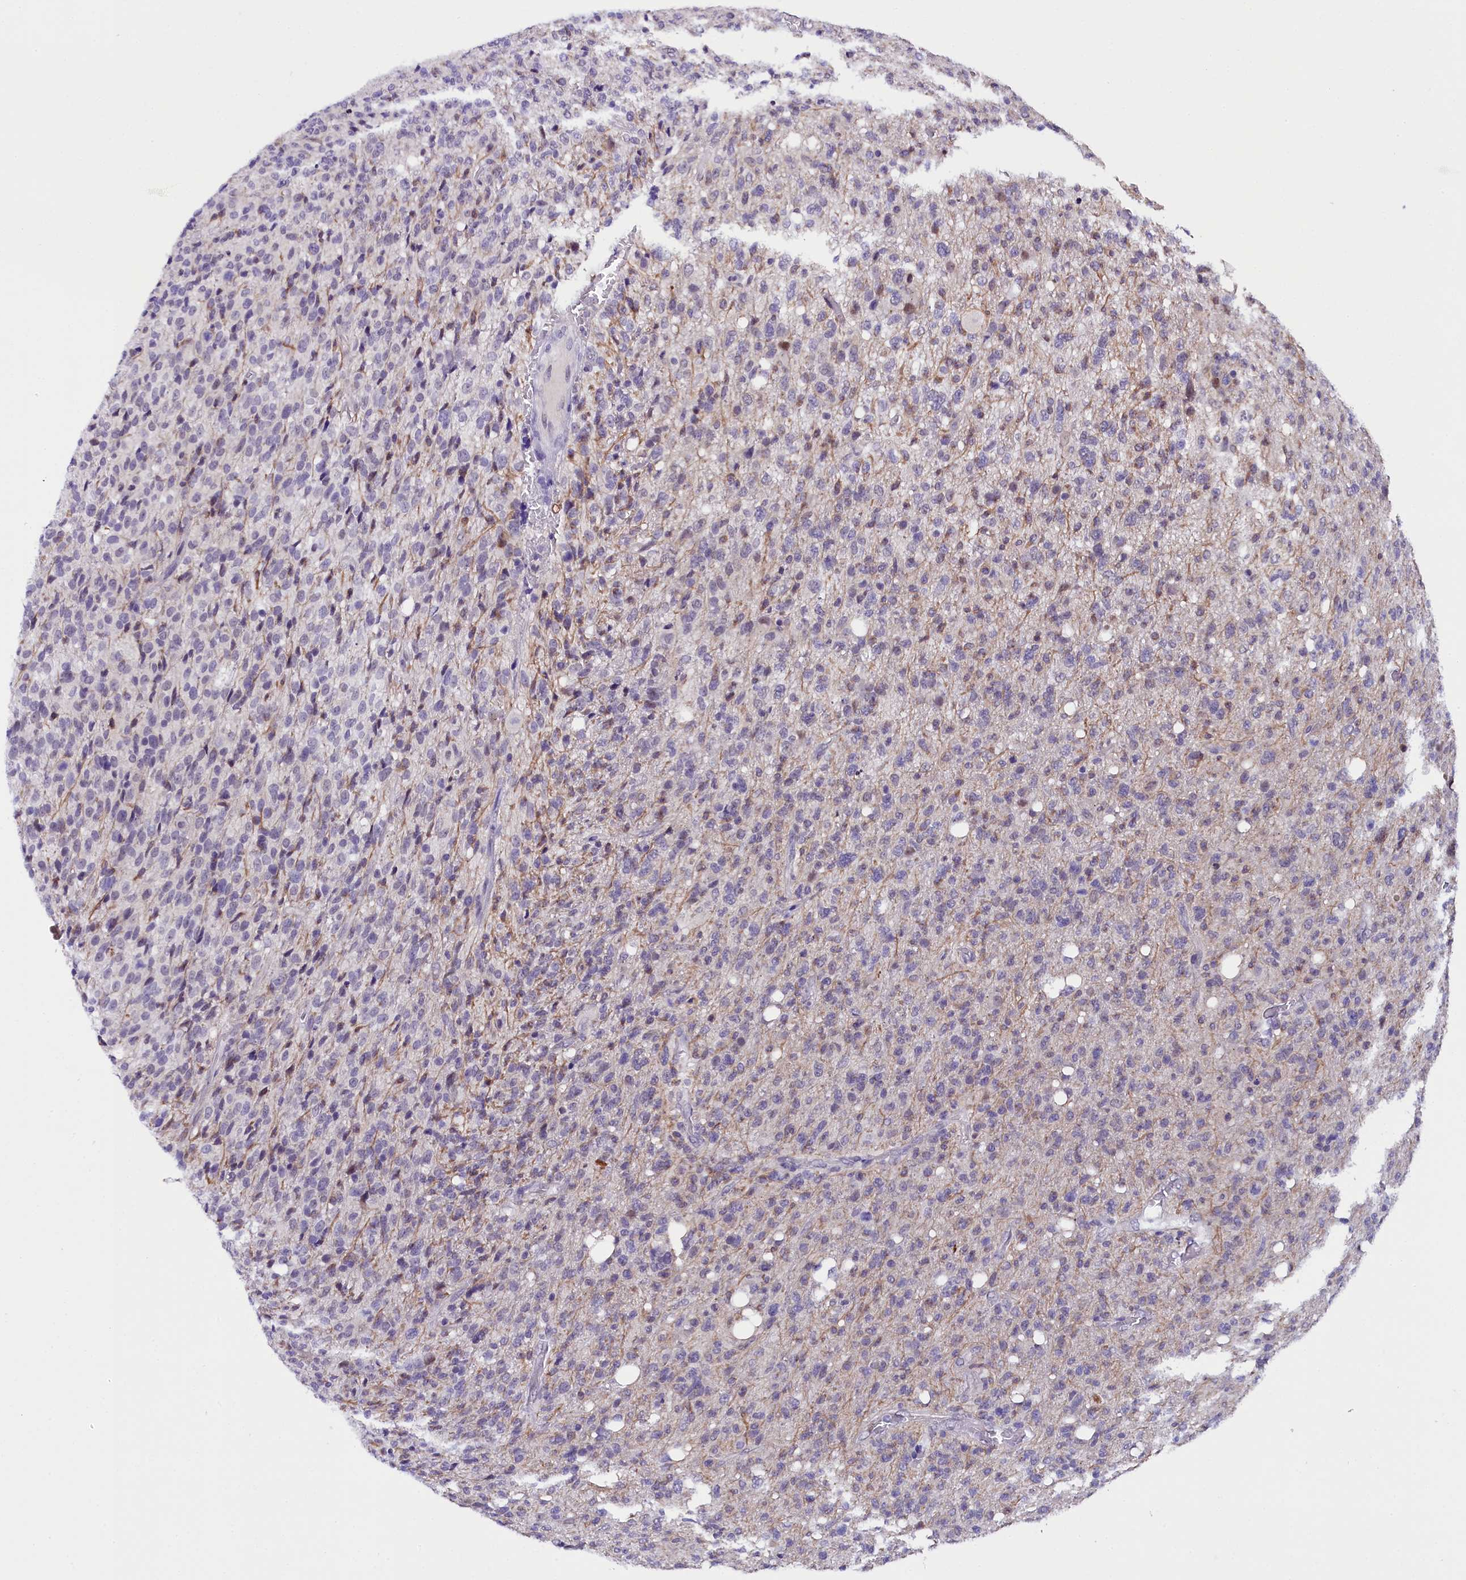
{"staining": {"intensity": "negative", "quantity": "none", "location": "none"}, "tissue": "glioma", "cell_type": "Tumor cells", "image_type": "cancer", "snomed": [{"axis": "morphology", "description": "Glioma, malignant, High grade"}, {"axis": "topography", "description": "Brain"}], "caption": "High-grade glioma (malignant) was stained to show a protein in brown. There is no significant expression in tumor cells. The staining is performed using DAB (3,3'-diaminobenzidine) brown chromogen with nuclei counter-stained in using hematoxylin.", "gene": "IQCN", "patient": {"sex": "female", "age": 57}}